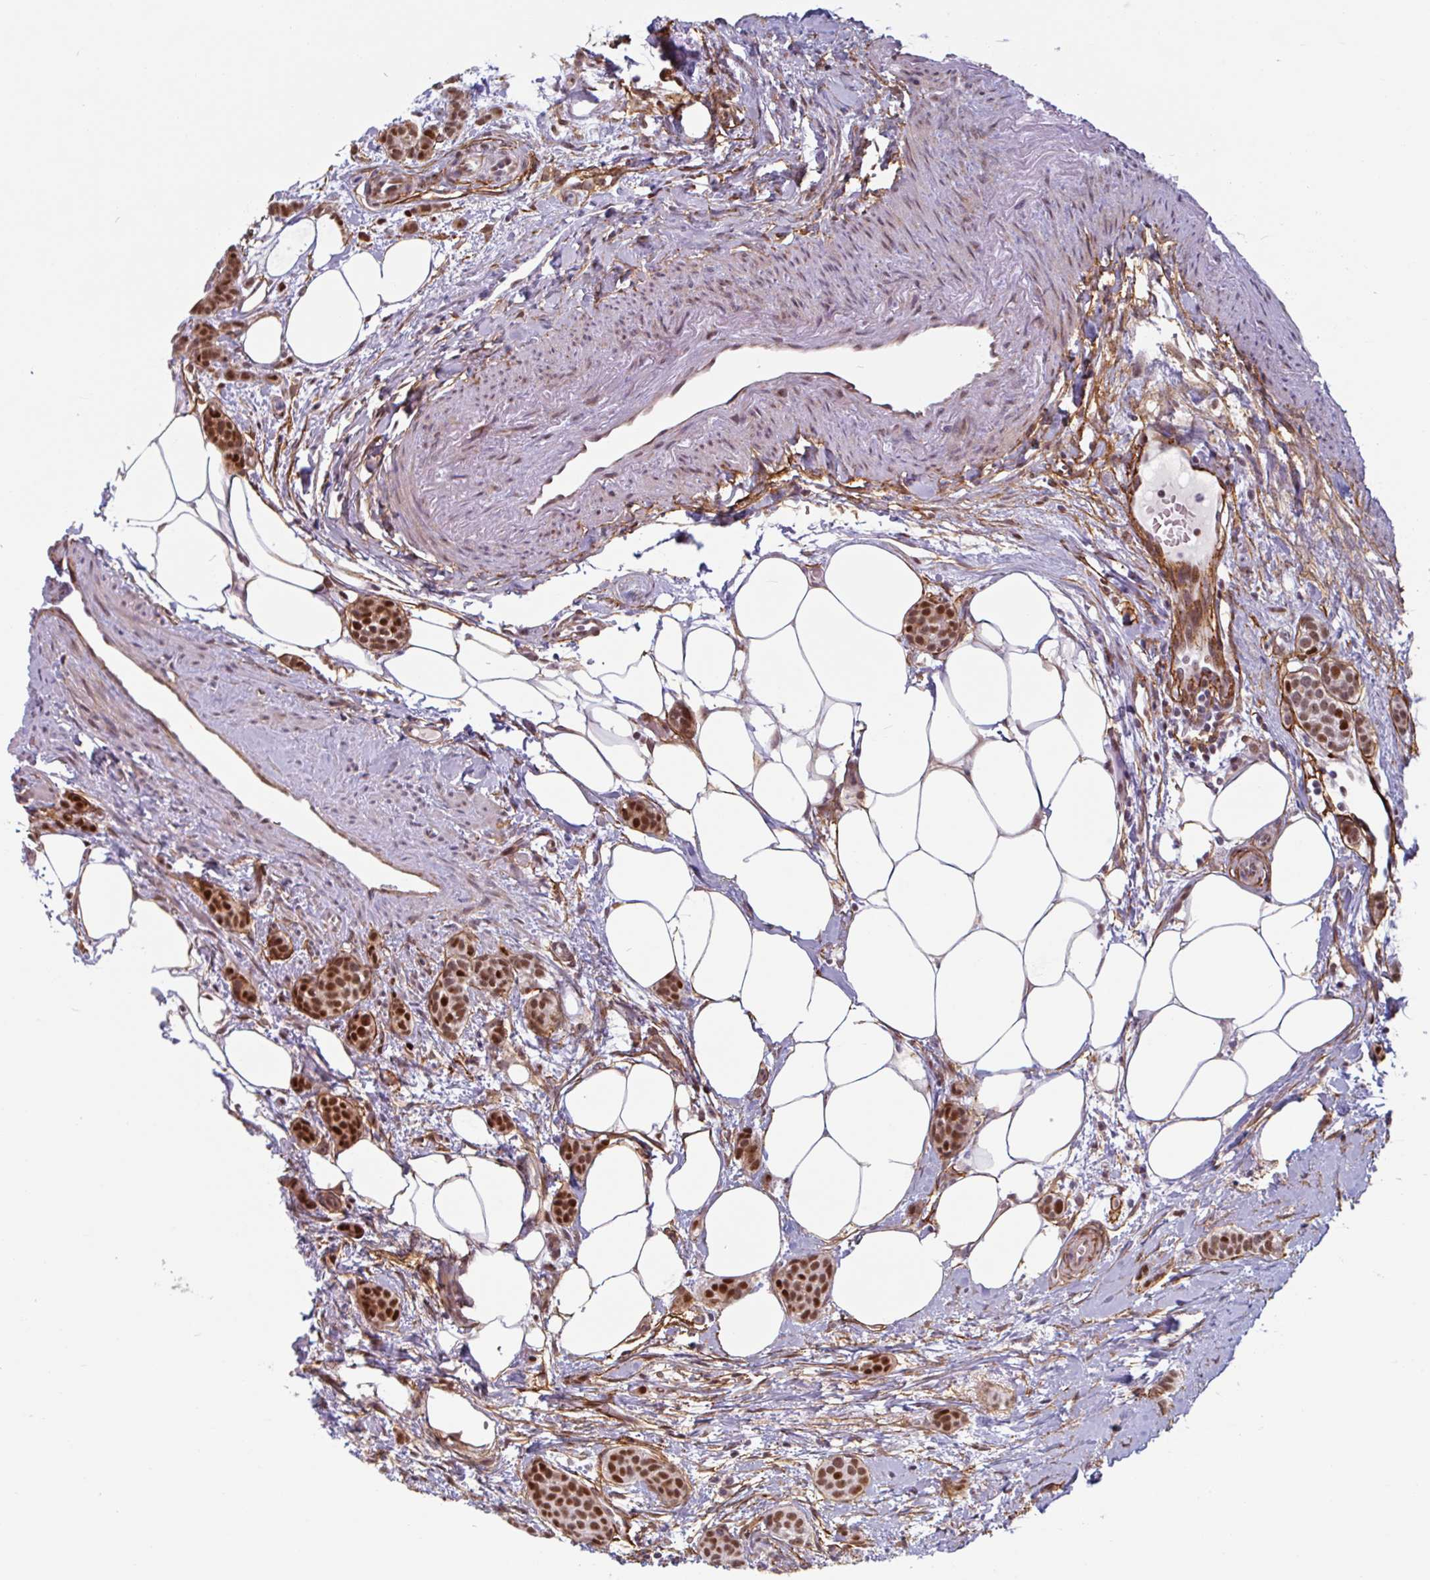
{"staining": {"intensity": "moderate", "quantity": ">75%", "location": "nuclear"}, "tissue": "breast cancer", "cell_type": "Tumor cells", "image_type": "cancer", "snomed": [{"axis": "morphology", "description": "Duct carcinoma"}, {"axis": "topography", "description": "Breast"}], "caption": "DAB (3,3'-diaminobenzidine) immunohistochemical staining of breast cancer (infiltrating ductal carcinoma) reveals moderate nuclear protein expression in approximately >75% of tumor cells.", "gene": "TMEM119", "patient": {"sex": "female", "age": 72}}